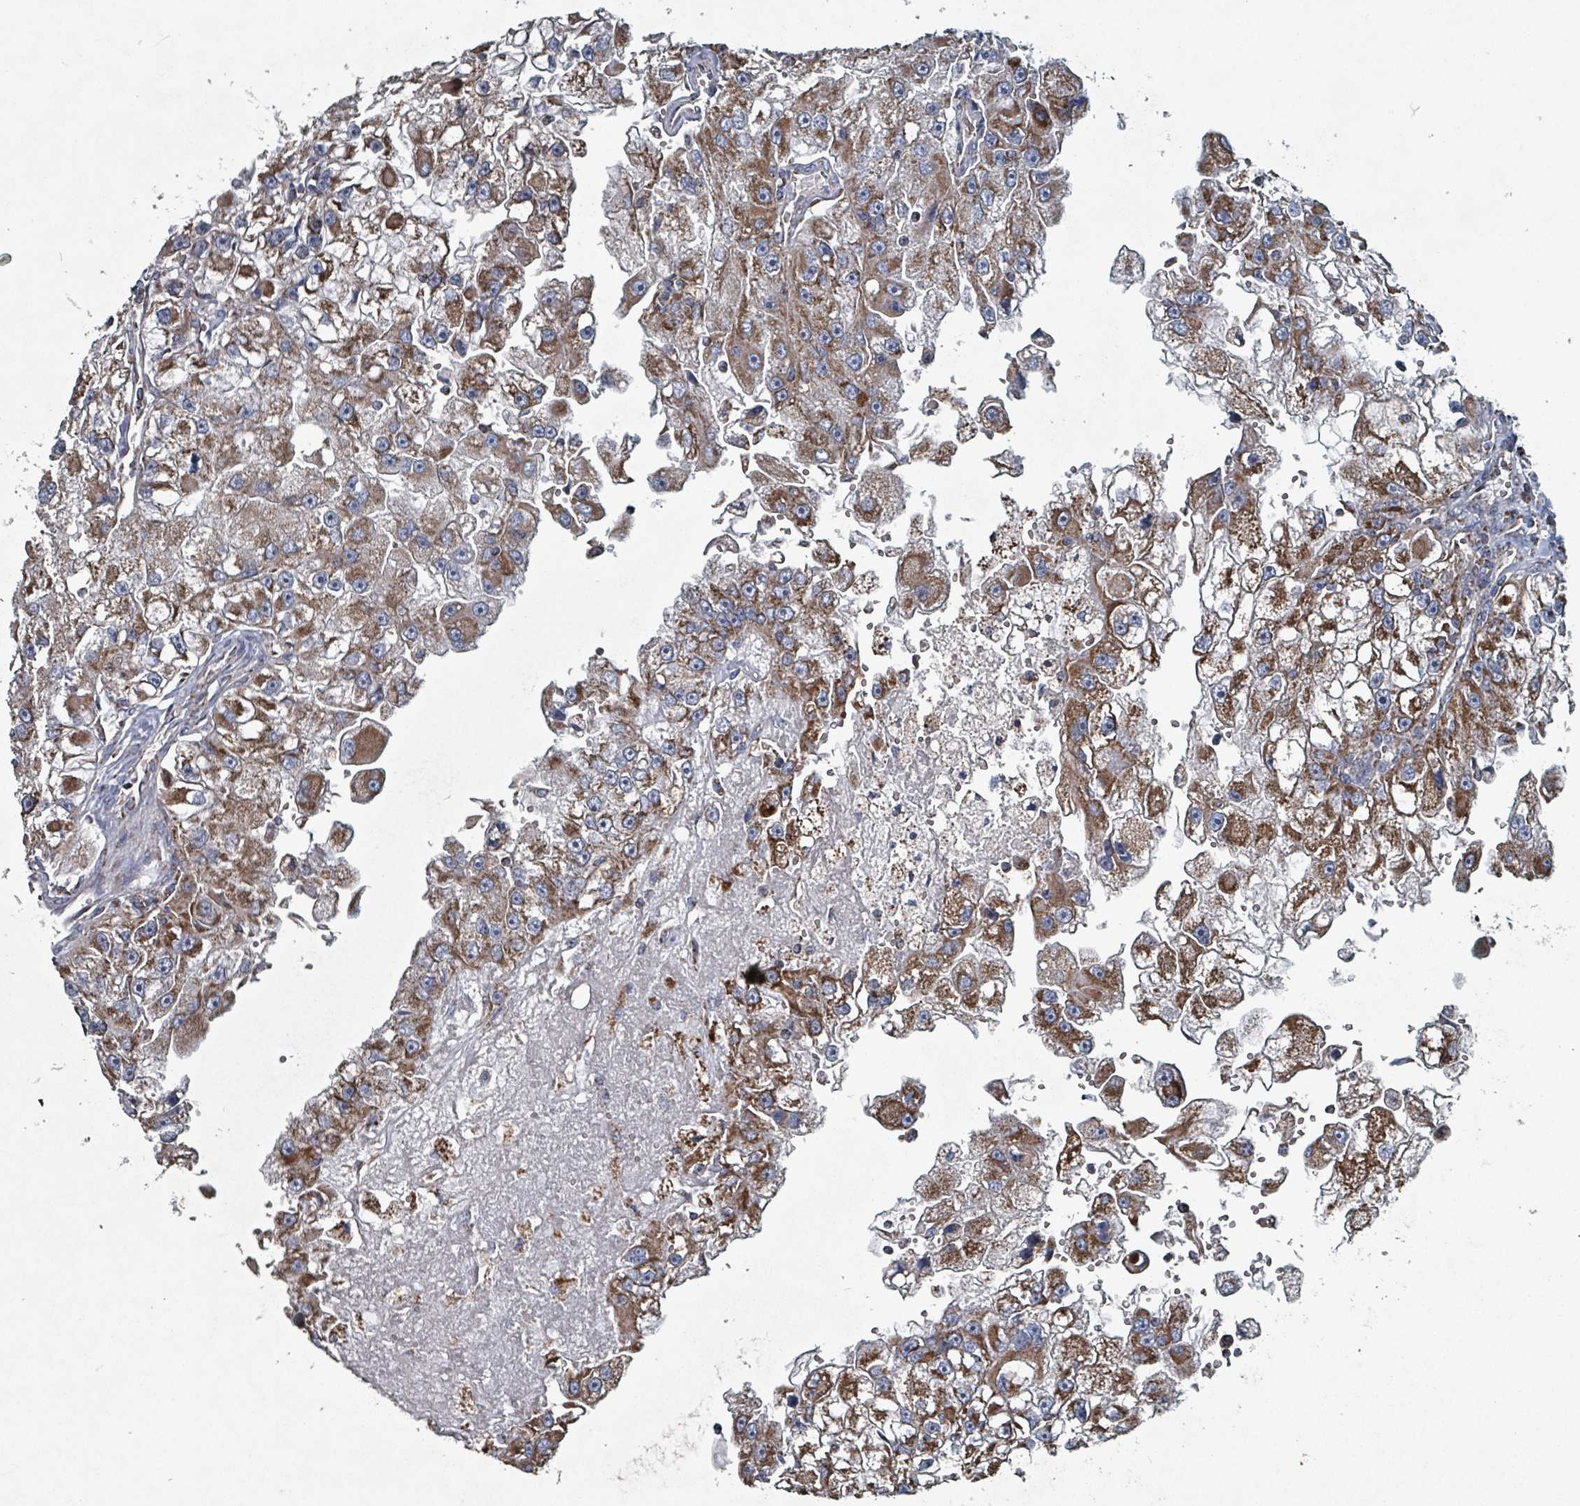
{"staining": {"intensity": "moderate", "quantity": ">75%", "location": "cytoplasmic/membranous"}, "tissue": "renal cancer", "cell_type": "Tumor cells", "image_type": "cancer", "snomed": [{"axis": "morphology", "description": "Adenocarcinoma, NOS"}, {"axis": "topography", "description": "Kidney"}], "caption": "This micrograph demonstrates immunohistochemistry staining of renal cancer (adenocarcinoma), with medium moderate cytoplasmic/membranous positivity in approximately >75% of tumor cells.", "gene": "ABHD18", "patient": {"sex": "male", "age": 63}}